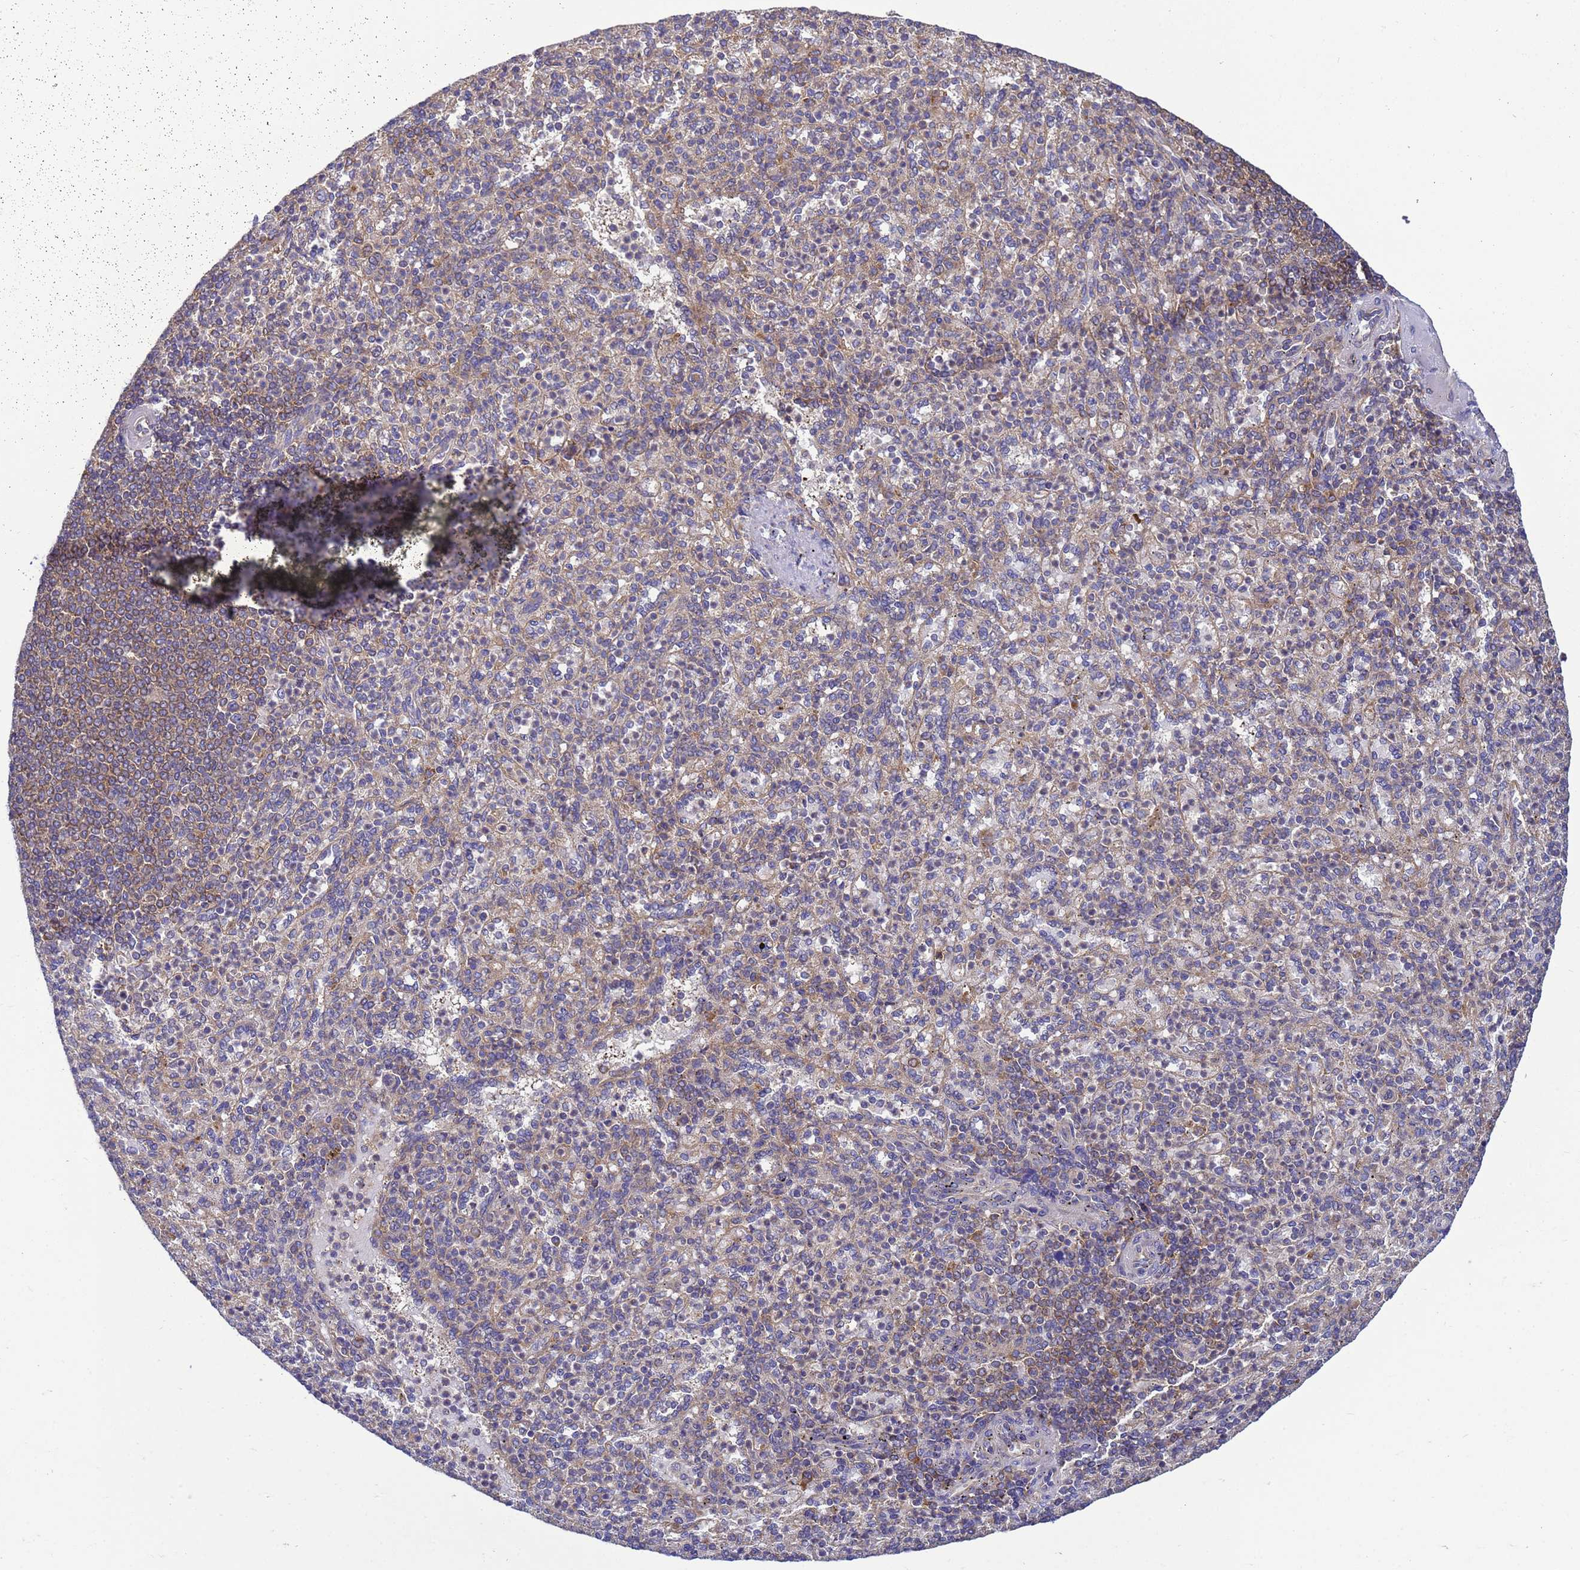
{"staining": {"intensity": "moderate", "quantity": "25%-75%", "location": "cytoplasmic/membranous"}, "tissue": "spleen", "cell_type": "Cells in red pulp", "image_type": "normal", "snomed": [{"axis": "morphology", "description": "Normal tissue, NOS"}, {"axis": "topography", "description": "Spleen"}], "caption": "This is a photomicrograph of IHC staining of normal spleen, which shows moderate staining in the cytoplasmic/membranous of cells in red pulp.", "gene": "BECN1", "patient": {"sex": "female", "age": 74}}